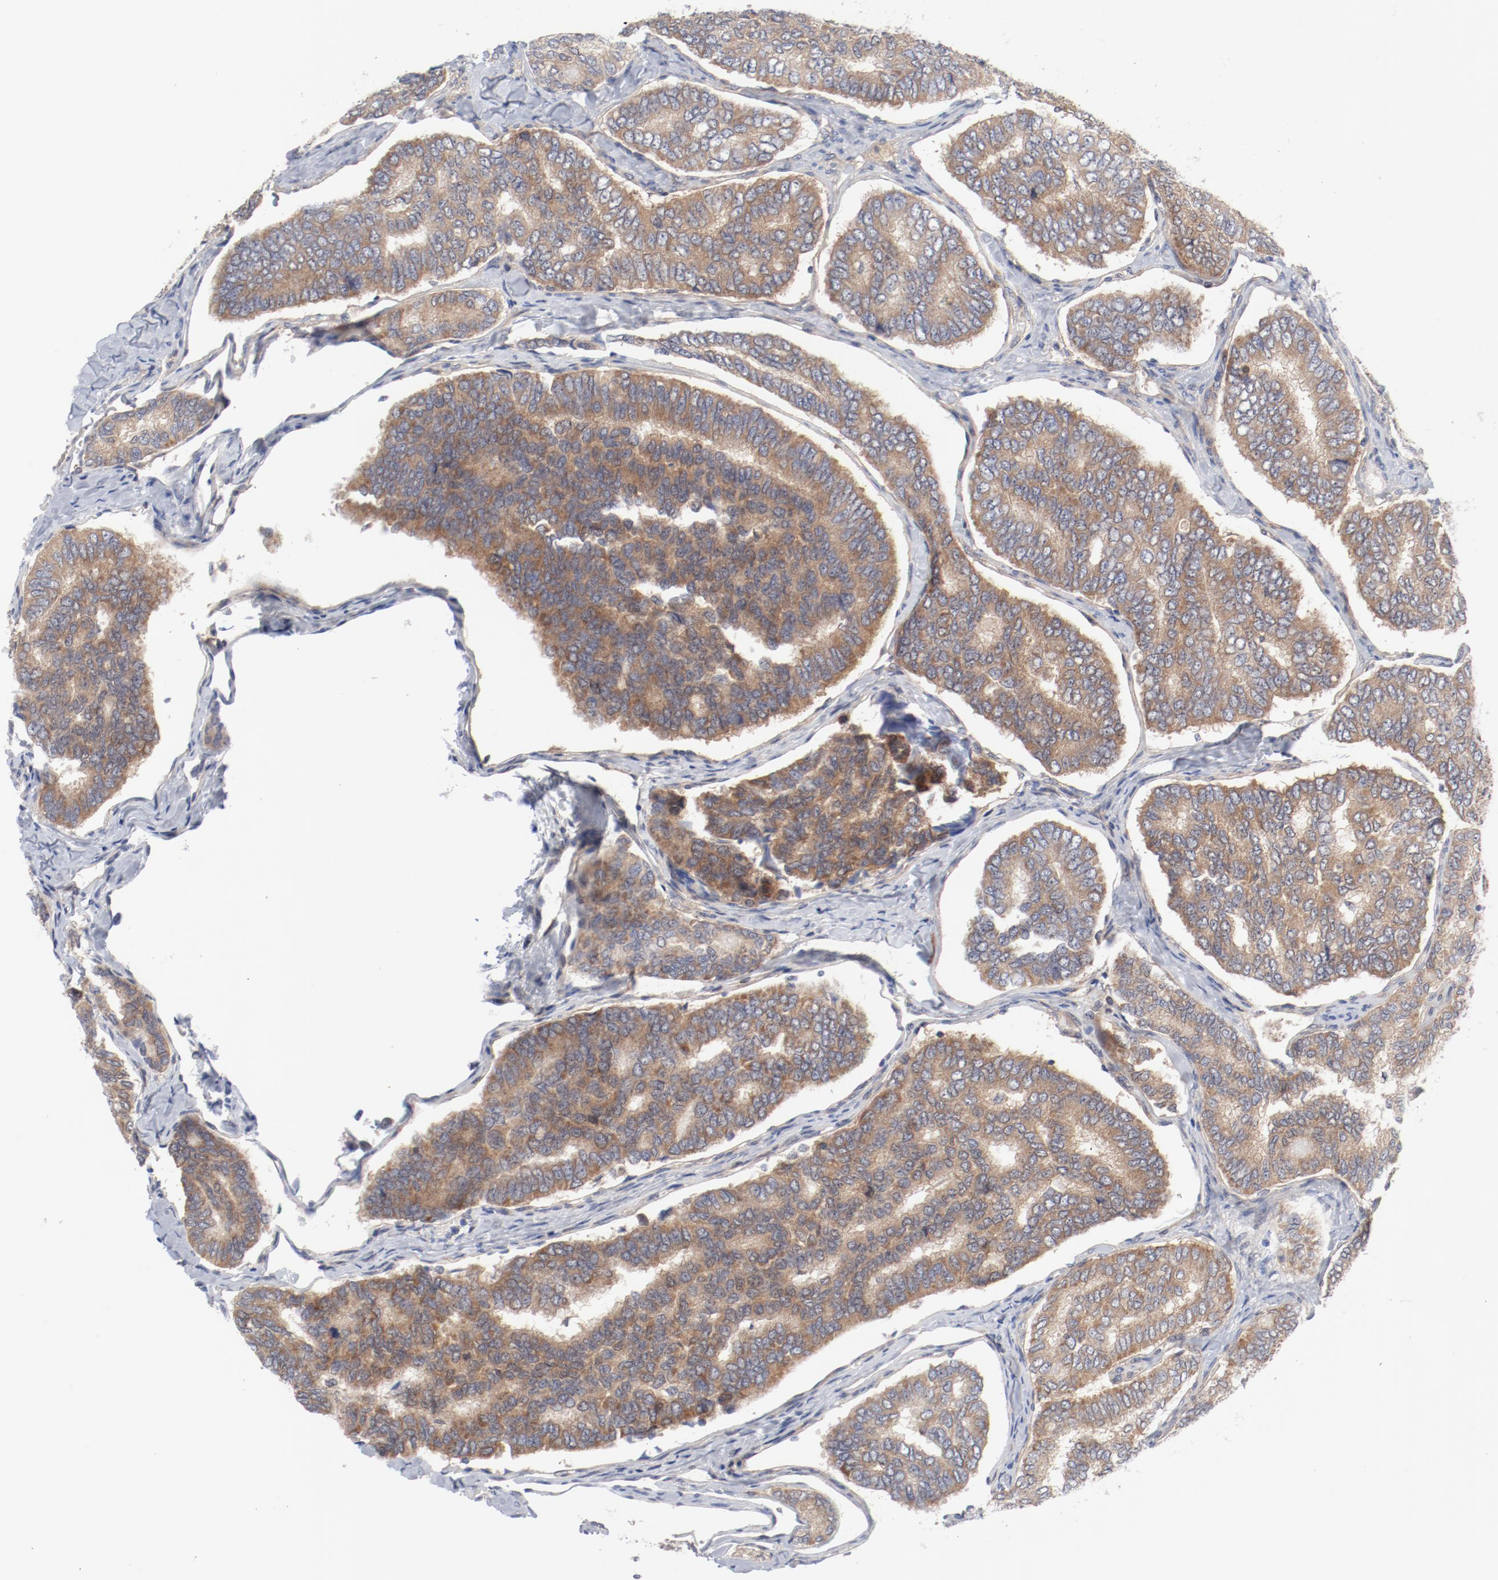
{"staining": {"intensity": "moderate", "quantity": ">75%", "location": "cytoplasmic/membranous"}, "tissue": "thyroid cancer", "cell_type": "Tumor cells", "image_type": "cancer", "snomed": [{"axis": "morphology", "description": "Papillary adenocarcinoma, NOS"}, {"axis": "topography", "description": "Thyroid gland"}], "caption": "A micrograph showing moderate cytoplasmic/membranous expression in about >75% of tumor cells in thyroid cancer, as visualized by brown immunohistochemical staining.", "gene": "BAD", "patient": {"sex": "female", "age": 35}}